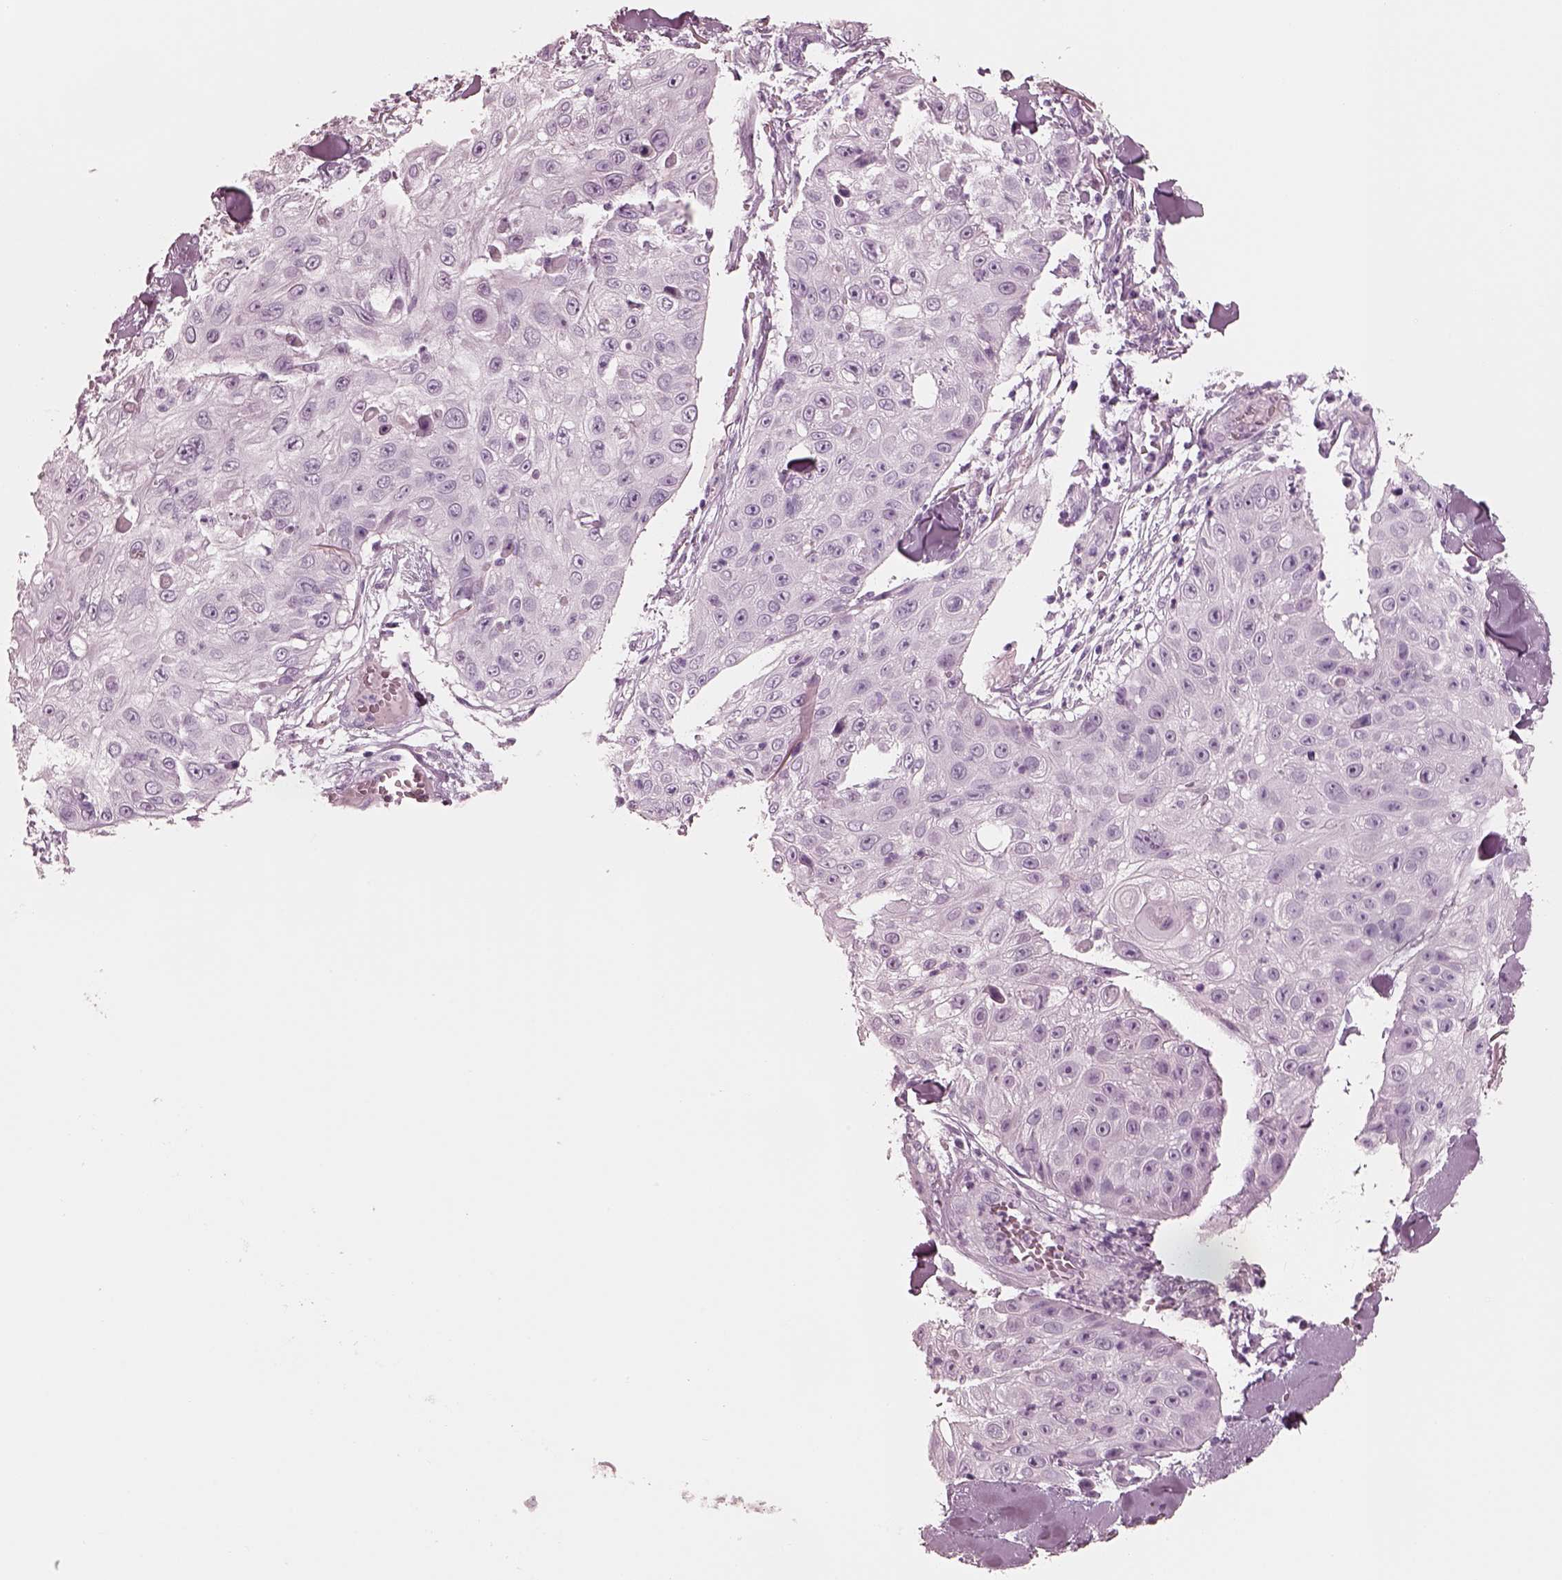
{"staining": {"intensity": "negative", "quantity": "none", "location": "none"}, "tissue": "skin cancer", "cell_type": "Tumor cells", "image_type": "cancer", "snomed": [{"axis": "morphology", "description": "Squamous cell carcinoma, NOS"}, {"axis": "topography", "description": "Skin"}], "caption": "Image shows no significant protein staining in tumor cells of skin cancer (squamous cell carcinoma). (DAB (3,3'-diaminobenzidine) IHC visualized using brightfield microscopy, high magnification).", "gene": "PON3", "patient": {"sex": "male", "age": 86}}